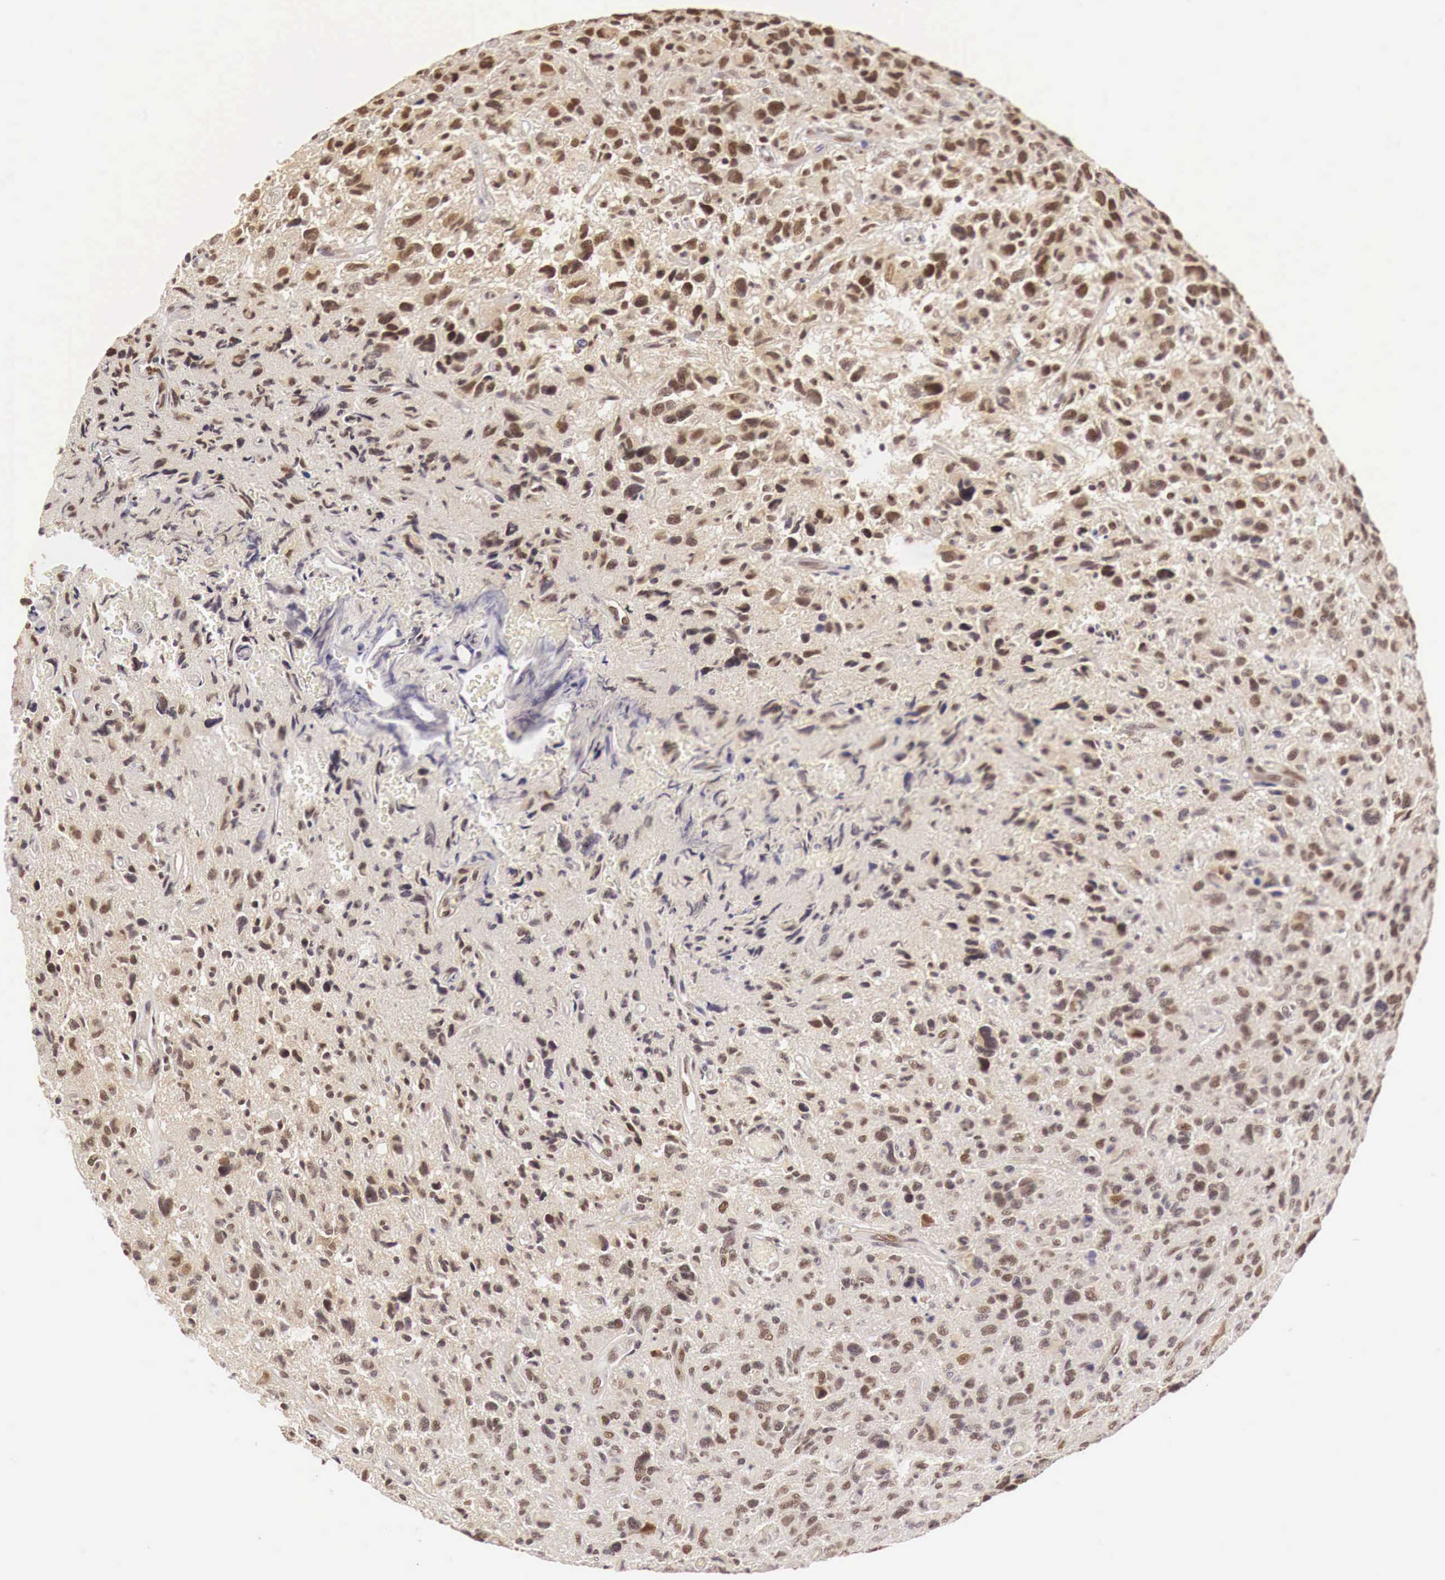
{"staining": {"intensity": "moderate", "quantity": ">75%", "location": "cytoplasmic/membranous,nuclear"}, "tissue": "glioma", "cell_type": "Tumor cells", "image_type": "cancer", "snomed": [{"axis": "morphology", "description": "Glioma, malignant, High grade"}, {"axis": "topography", "description": "Brain"}], "caption": "Moderate cytoplasmic/membranous and nuclear staining for a protein is identified in about >75% of tumor cells of glioma using IHC.", "gene": "GPKOW", "patient": {"sex": "female", "age": 60}}